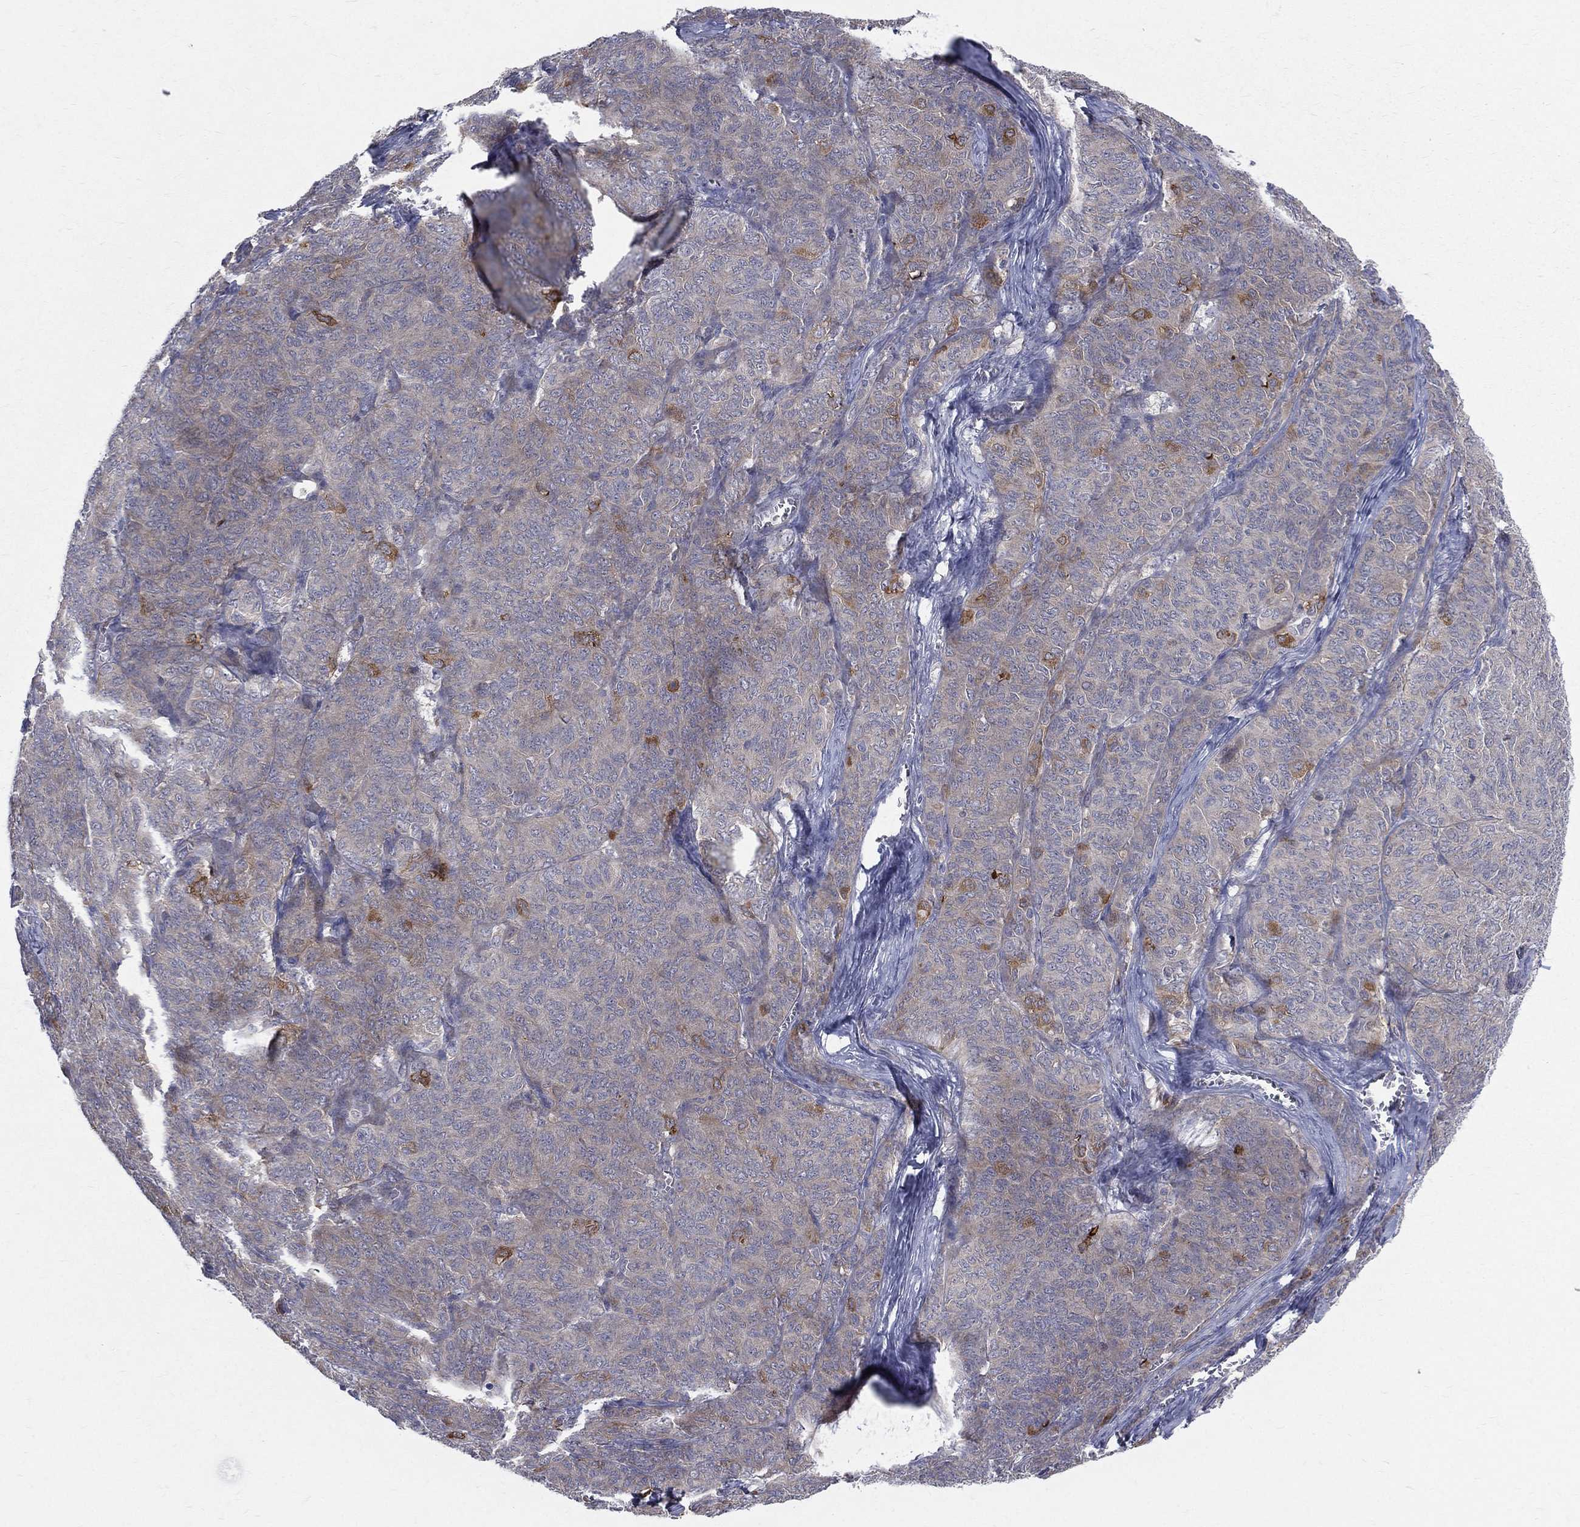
{"staining": {"intensity": "moderate", "quantity": "<25%", "location": "cytoplasmic/membranous"}, "tissue": "ovarian cancer", "cell_type": "Tumor cells", "image_type": "cancer", "snomed": [{"axis": "morphology", "description": "Carcinoma, endometroid"}, {"axis": "topography", "description": "Ovary"}], "caption": "A histopathology image of human ovarian cancer (endometroid carcinoma) stained for a protein displays moderate cytoplasmic/membranous brown staining in tumor cells. (DAB (3,3'-diaminobenzidine) IHC, brown staining for protein, blue staining for nuclei).", "gene": "POMZP3", "patient": {"sex": "female", "age": 80}}